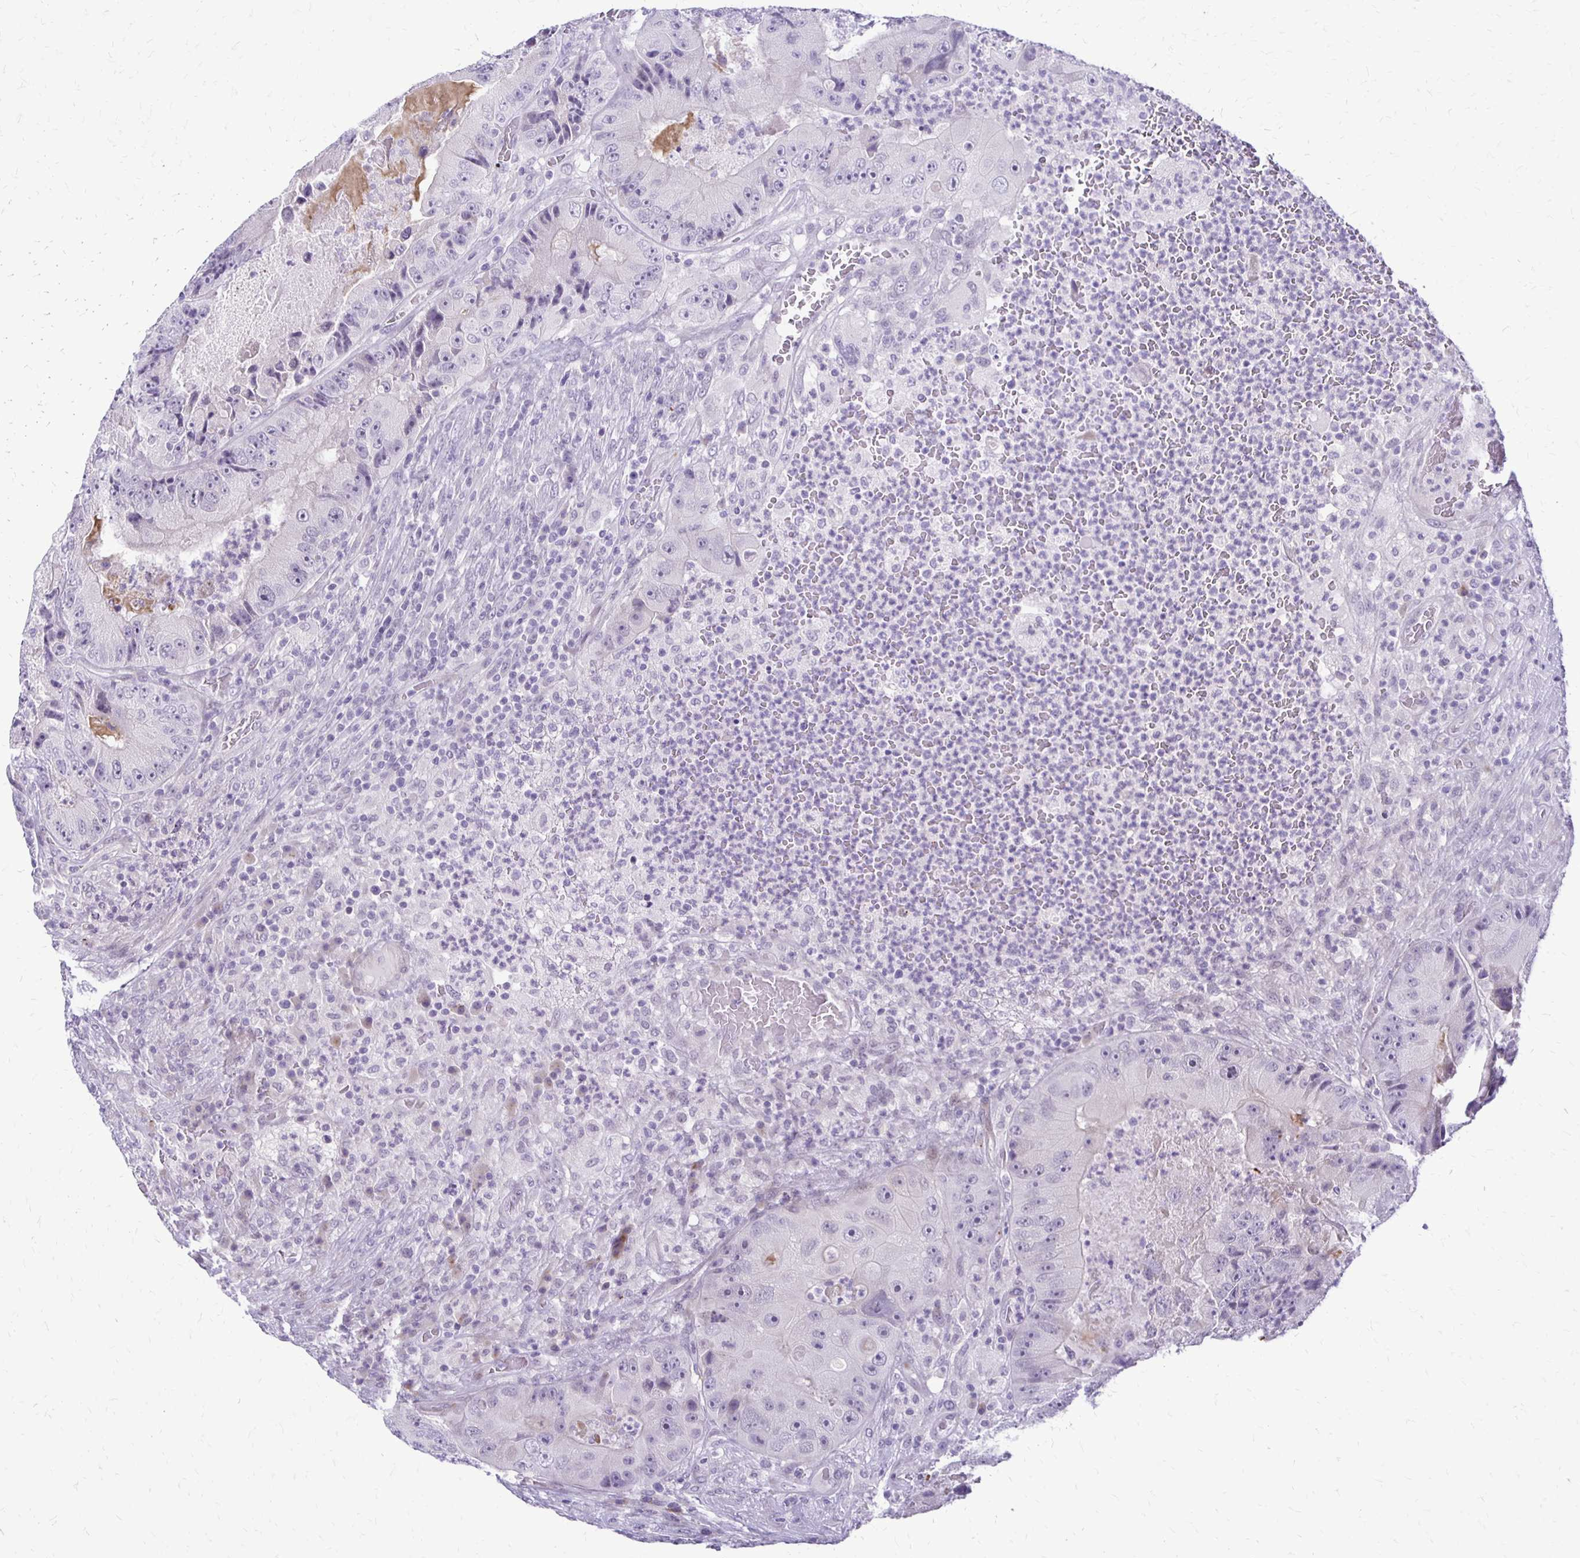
{"staining": {"intensity": "negative", "quantity": "none", "location": "none"}, "tissue": "colorectal cancer", "cell_type": "Tumor cells", "image_type": "cancer", "snomed": [{"axis": "morphology", "description": "Adenocarcinoma, NOS"}, {"axis": "topography", "description": "Colon"}], "caption": "Tumor cells are negative for protein expression in human adenocarcinoma (colorectal).", "gene": "EPYC", "patient": {"sex": "female", "age": 86}}